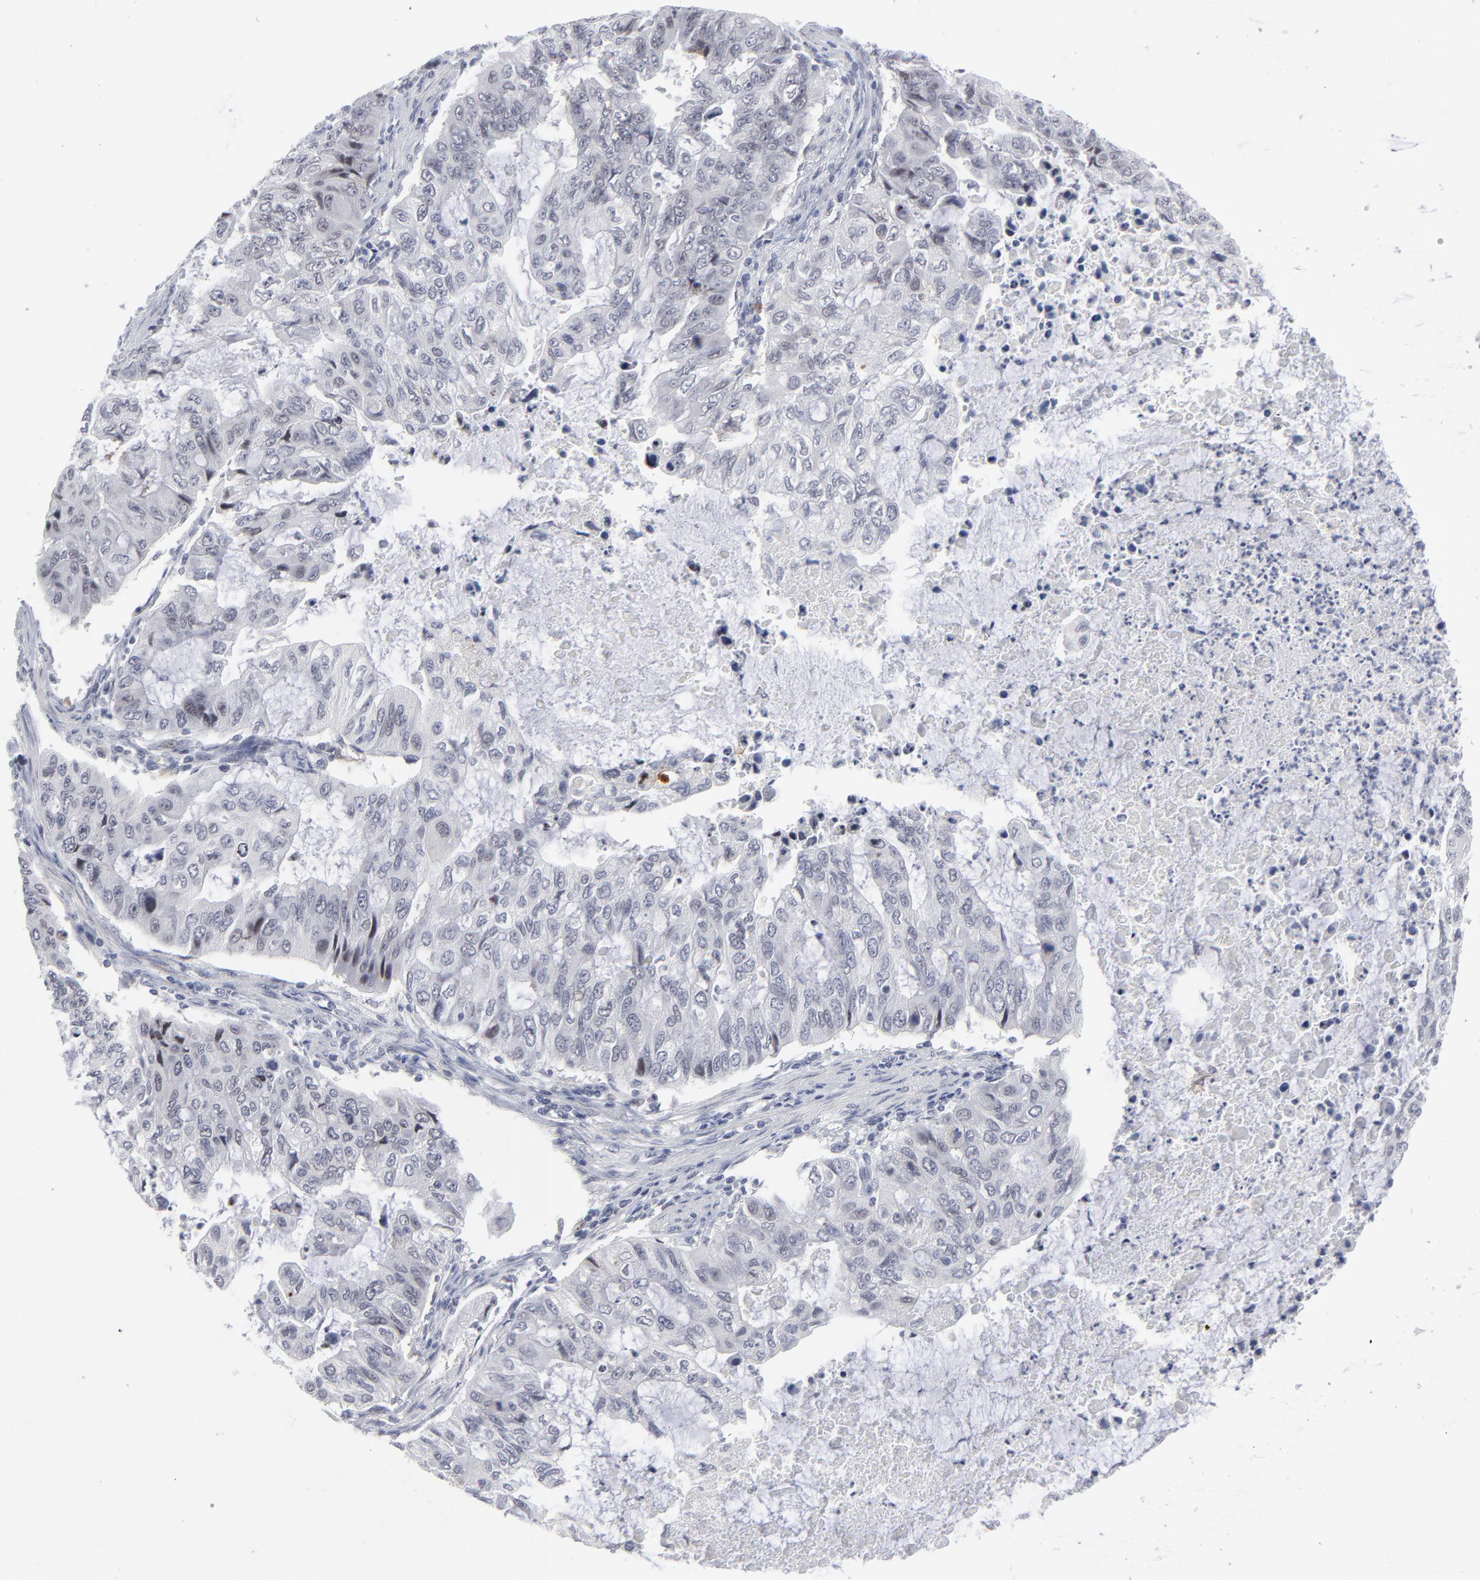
{"staining": {"intensity": "negative", "quantity": "none", "location": "none"}, "tissue": "stomach cancer", "cell_type": "Tumor cells", "image_type": "cancer", "snomed": [{"axis": "morphology", "description": "Adenocarcinoma, NOS"}, {"axis": "topography", "description": "Stomach, upper"}], "caption": "Immunohistochemical staining of human stomach cancer (adenocarcinoma) exhibits no significant expression in tumor cells. (Brightfield microscopy of DAB immunohistochemistry (IHC) at high magnification).", "gene": "CCR2", "patient": {"sex": "female", "age": 52}}